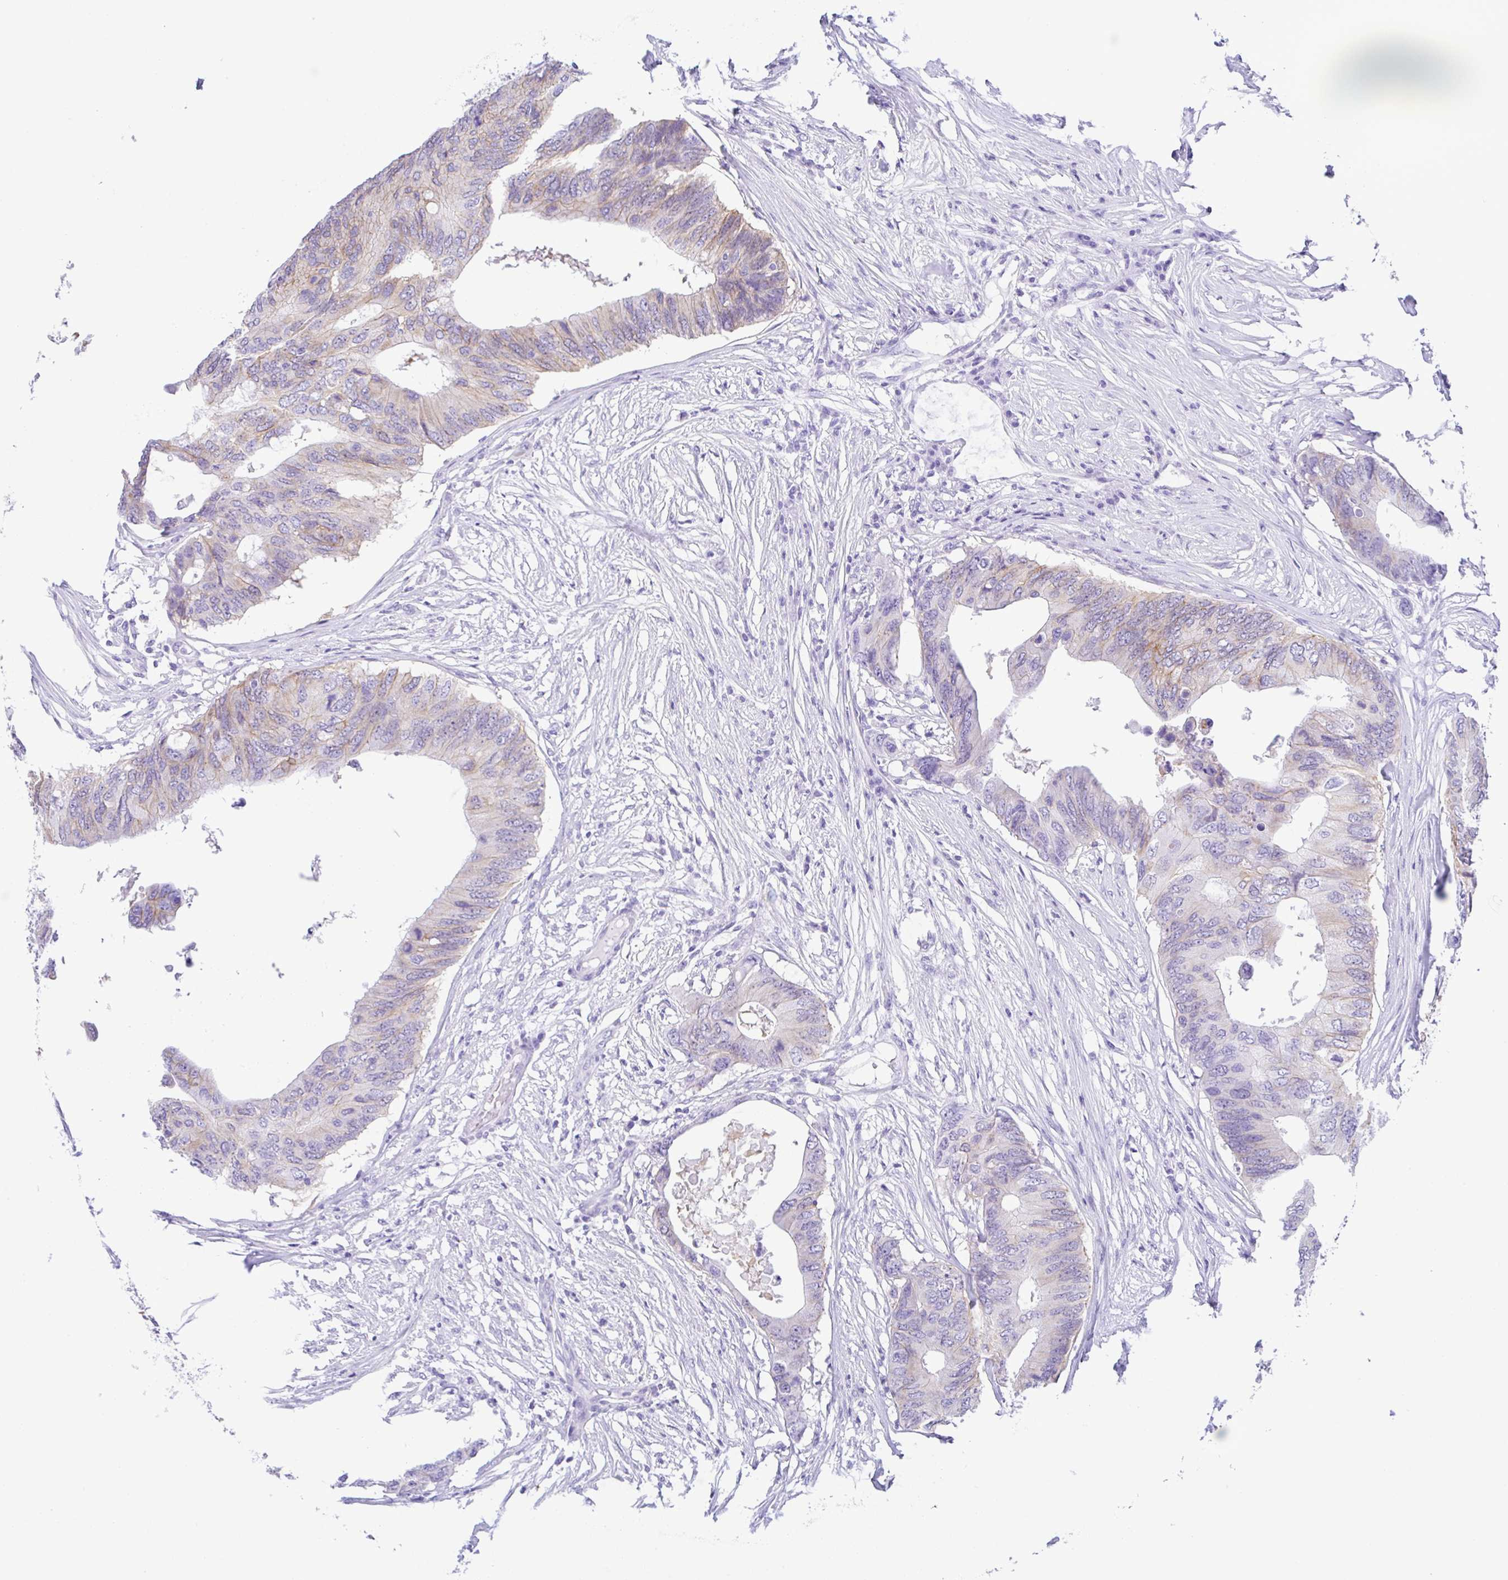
{"staining": {"intensity": "weak", "quantity": "<25%", "location": "cytoplasmic/membranous"}, "tissue": "colorectal cancer", "cell_type": "Tumor cells", "image_type": "cancer", "snomed": [{"axis": "morphology", "description": "Adenocarcinoma, NOS"}, {"axis": "topography", "description": "Colon"}], "caption": "Immunohistochemical staining of adenocarcinoma (colorectal) exhibits no significant staining in tumor cells.", "gene": "RRM2", "patient": {"sex": "male", "age": 71}}